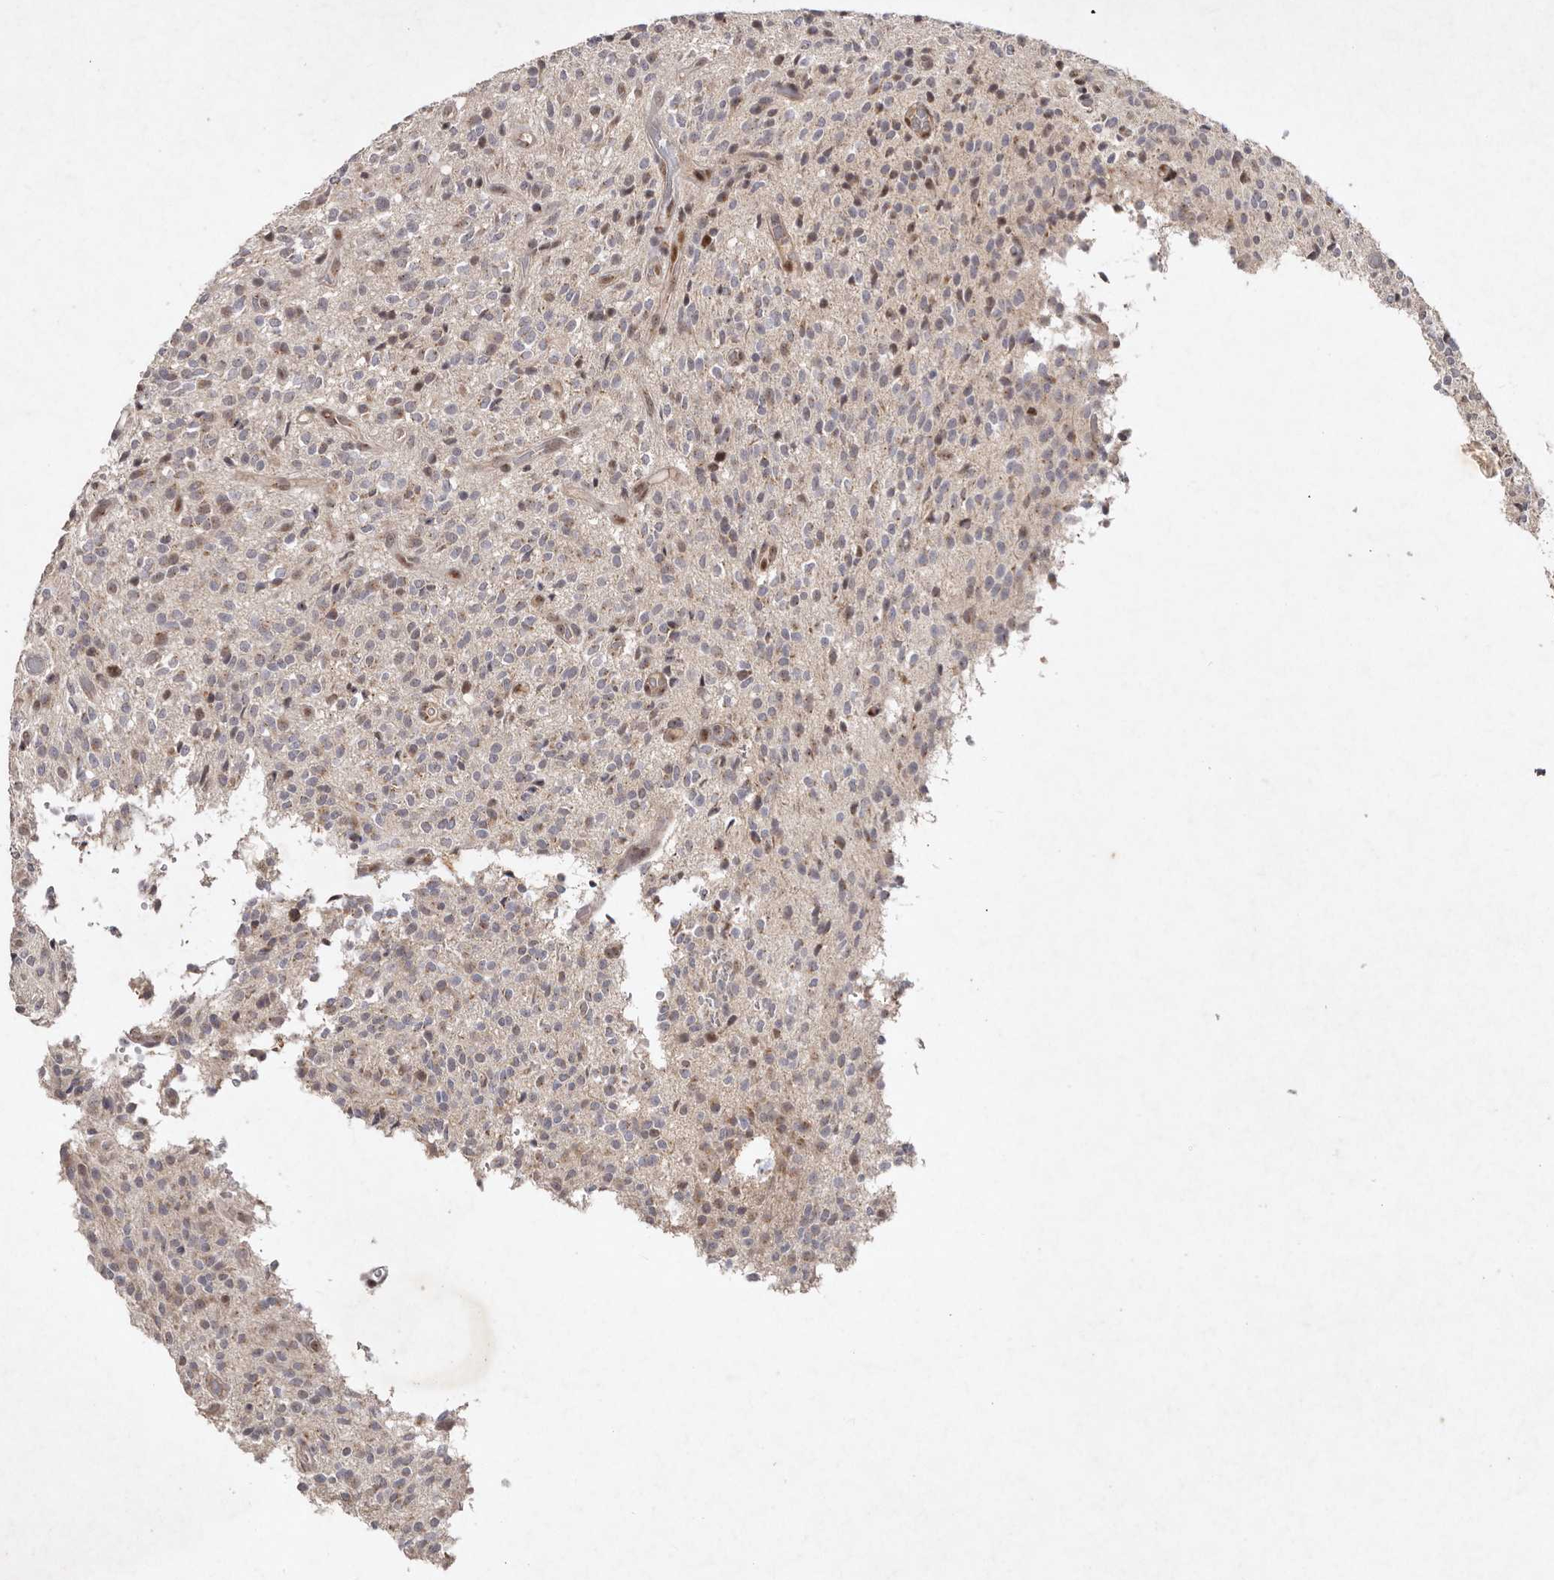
{"staining": {"intensity": "weak", "quantity": "<25%", "location": "nuclear"}, "tissue": "glioma", "cell_type": "Tumor cells", "image_type": "cancer", "snomed": [{"axis": "morphology", "description": "Glioma, malignant, High grade"}, {"axis": "topography", "description": "Brain"}], "caption": "Protein analysis of malignant high-grade glioma demonstrates no significant expression in tumor cells. (DAB (3,3'-diaminobenzidine) IHC visualized using brightfield microscopy, high magnification).", "gene": "KLF7", "patient": {"sex": "male", "age": 34}}